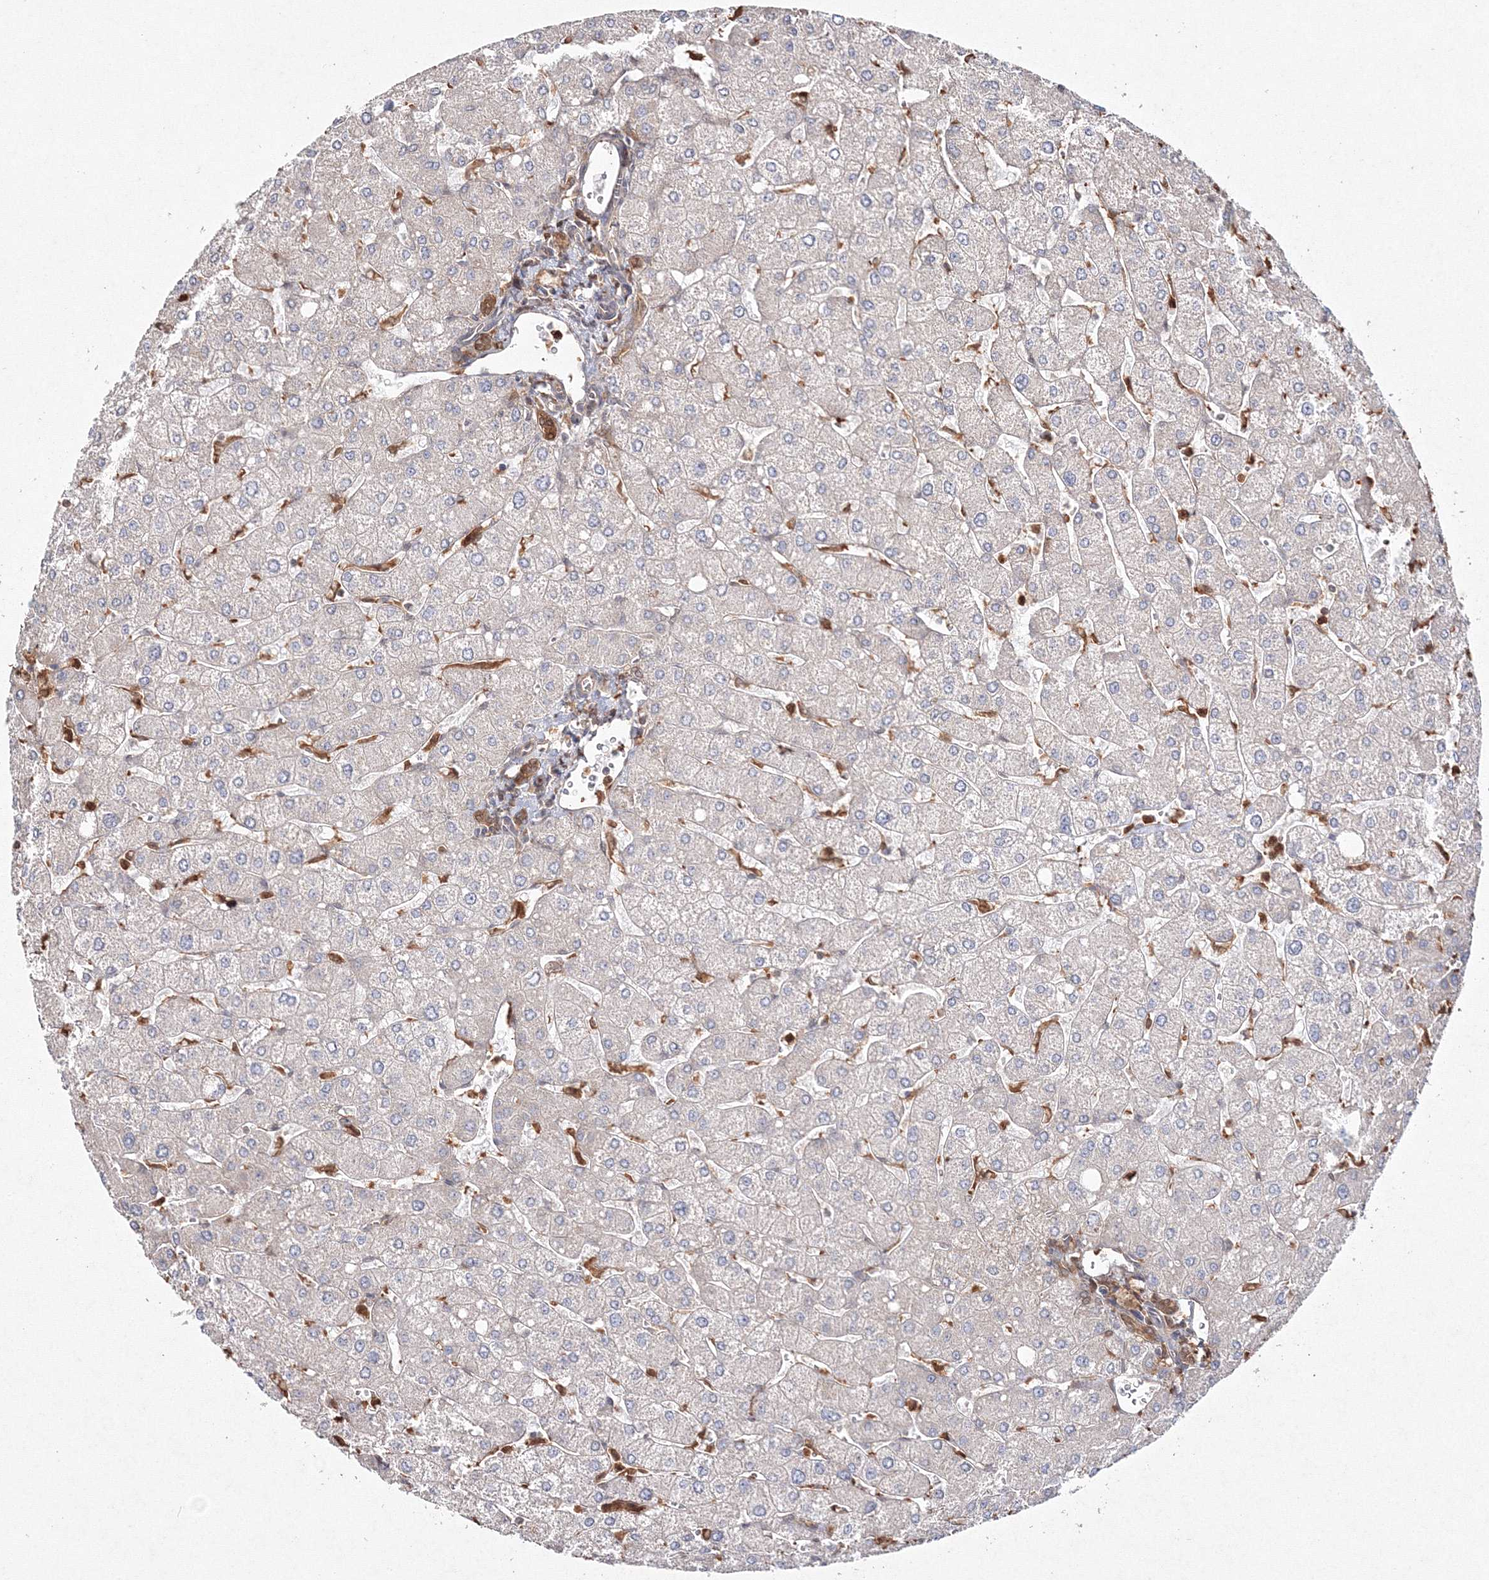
{"staining": {"intensity": "moderate", "quantity": ">75%", "location": "cytoplasmic/membranous"}, "tissue": "liver", "cell_type": "Cholangiocytes", "image_type": "normal", "snomed": [{"axis": "morphology", "description": "Normal tissue, NOS"}, {"axis": "topography", "description": "Liver"}], "caption": "Protein analysis of normal liver reveals moderate cytoplasmic/membranous positivity in about >75% of cholangiocytes.", "gene": "S100A11", "patient": {"sex": "male", "age": 55}}